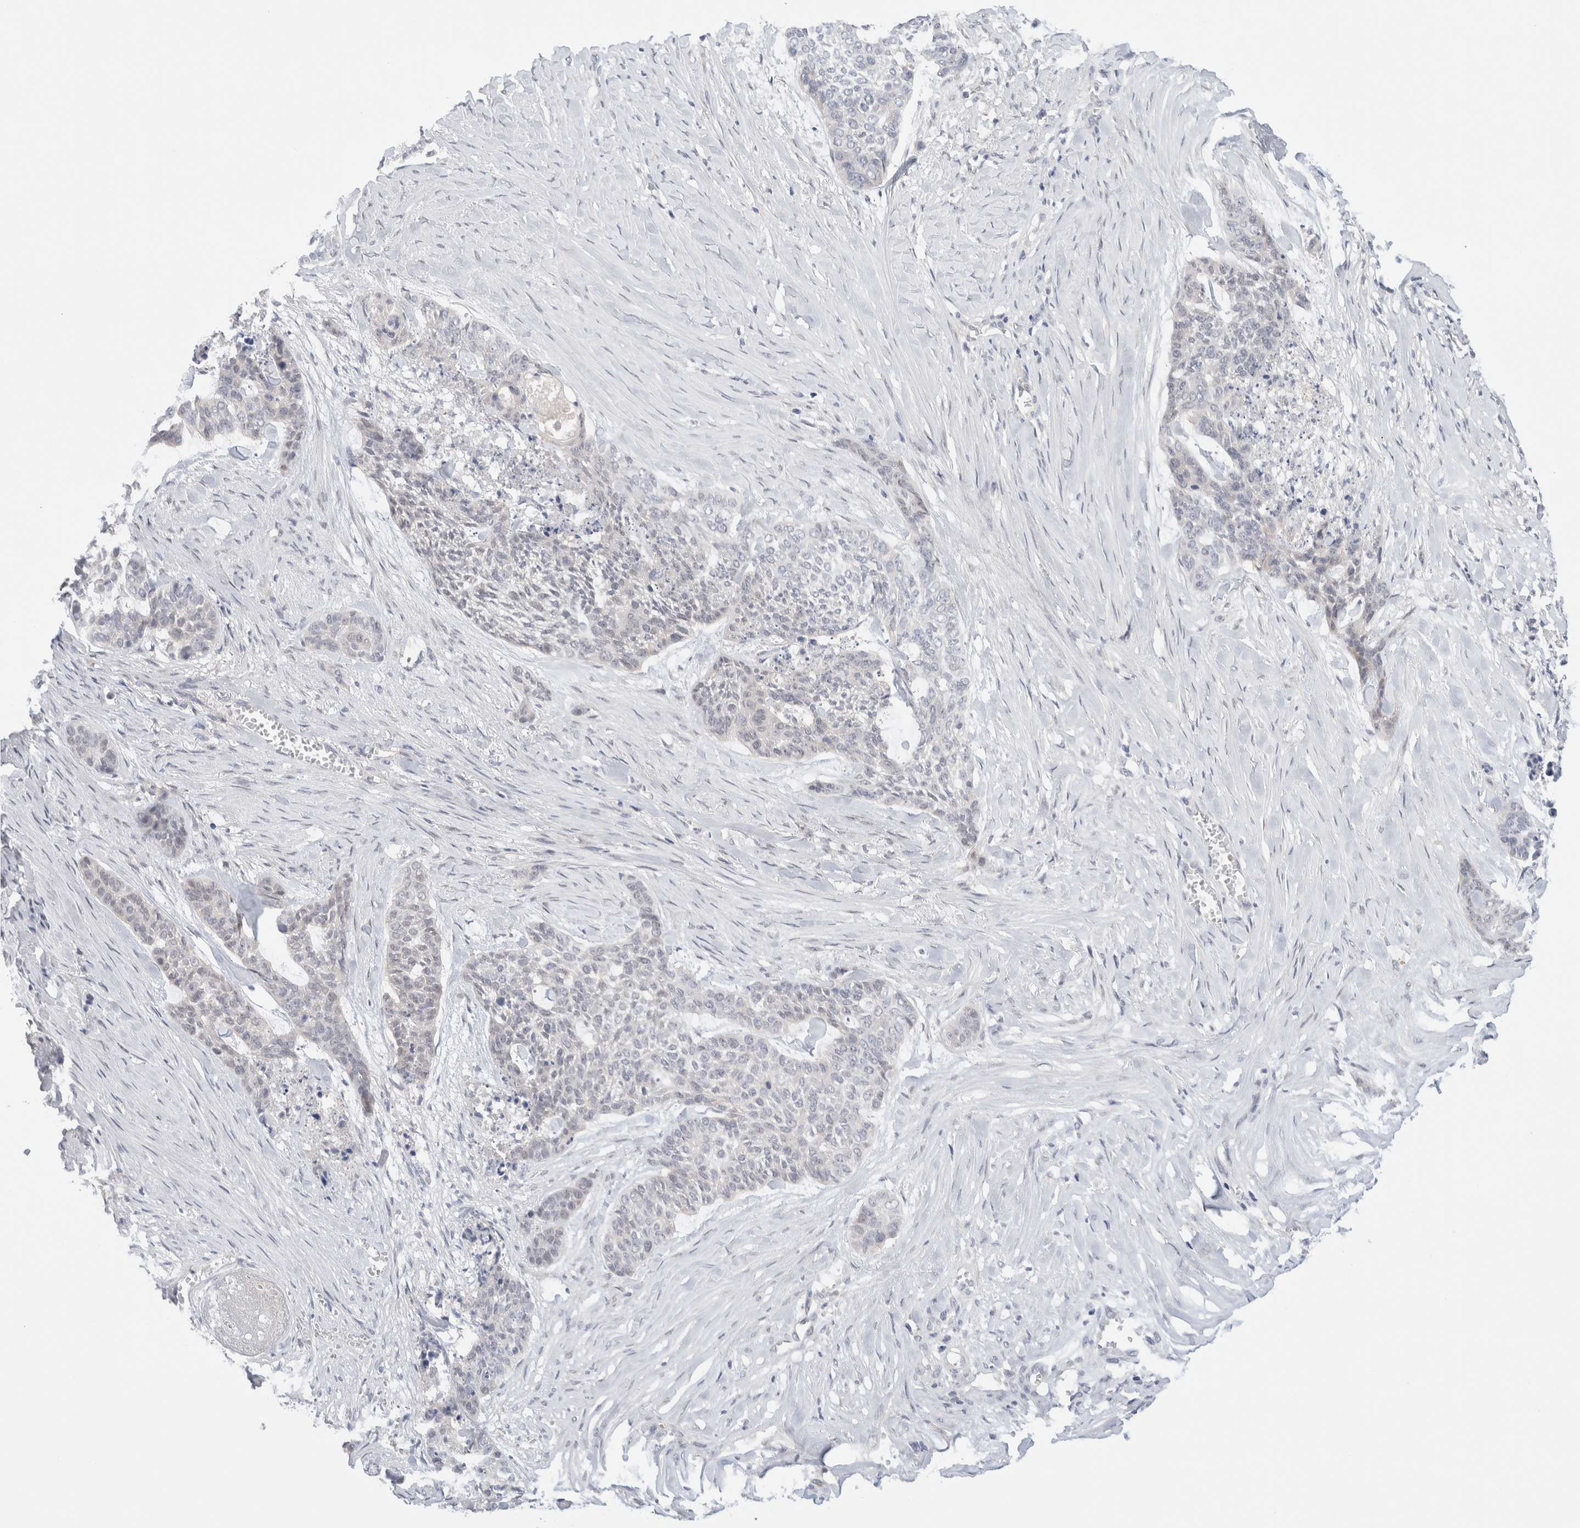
{"staining": {"intensity": "negative", "quantity": "none", "location": "none"}, "tissue": "skin cancer", "cell_type": "Tumor cells", "image_type": "cancer", "snomed": [{"axis": "morphology", "description": "Basal cell carcinoma"}, {"axis": "topography", "description": "Skin"}], "caption": "DAB (3,3'-diaminobenzidine) immunohistochemical staining of human basal cell carcinoma (skin) shows no significant positivity in tumor cells.", "gene": "DNAJB6", "patient": {"sex": "female", "age": 64}}